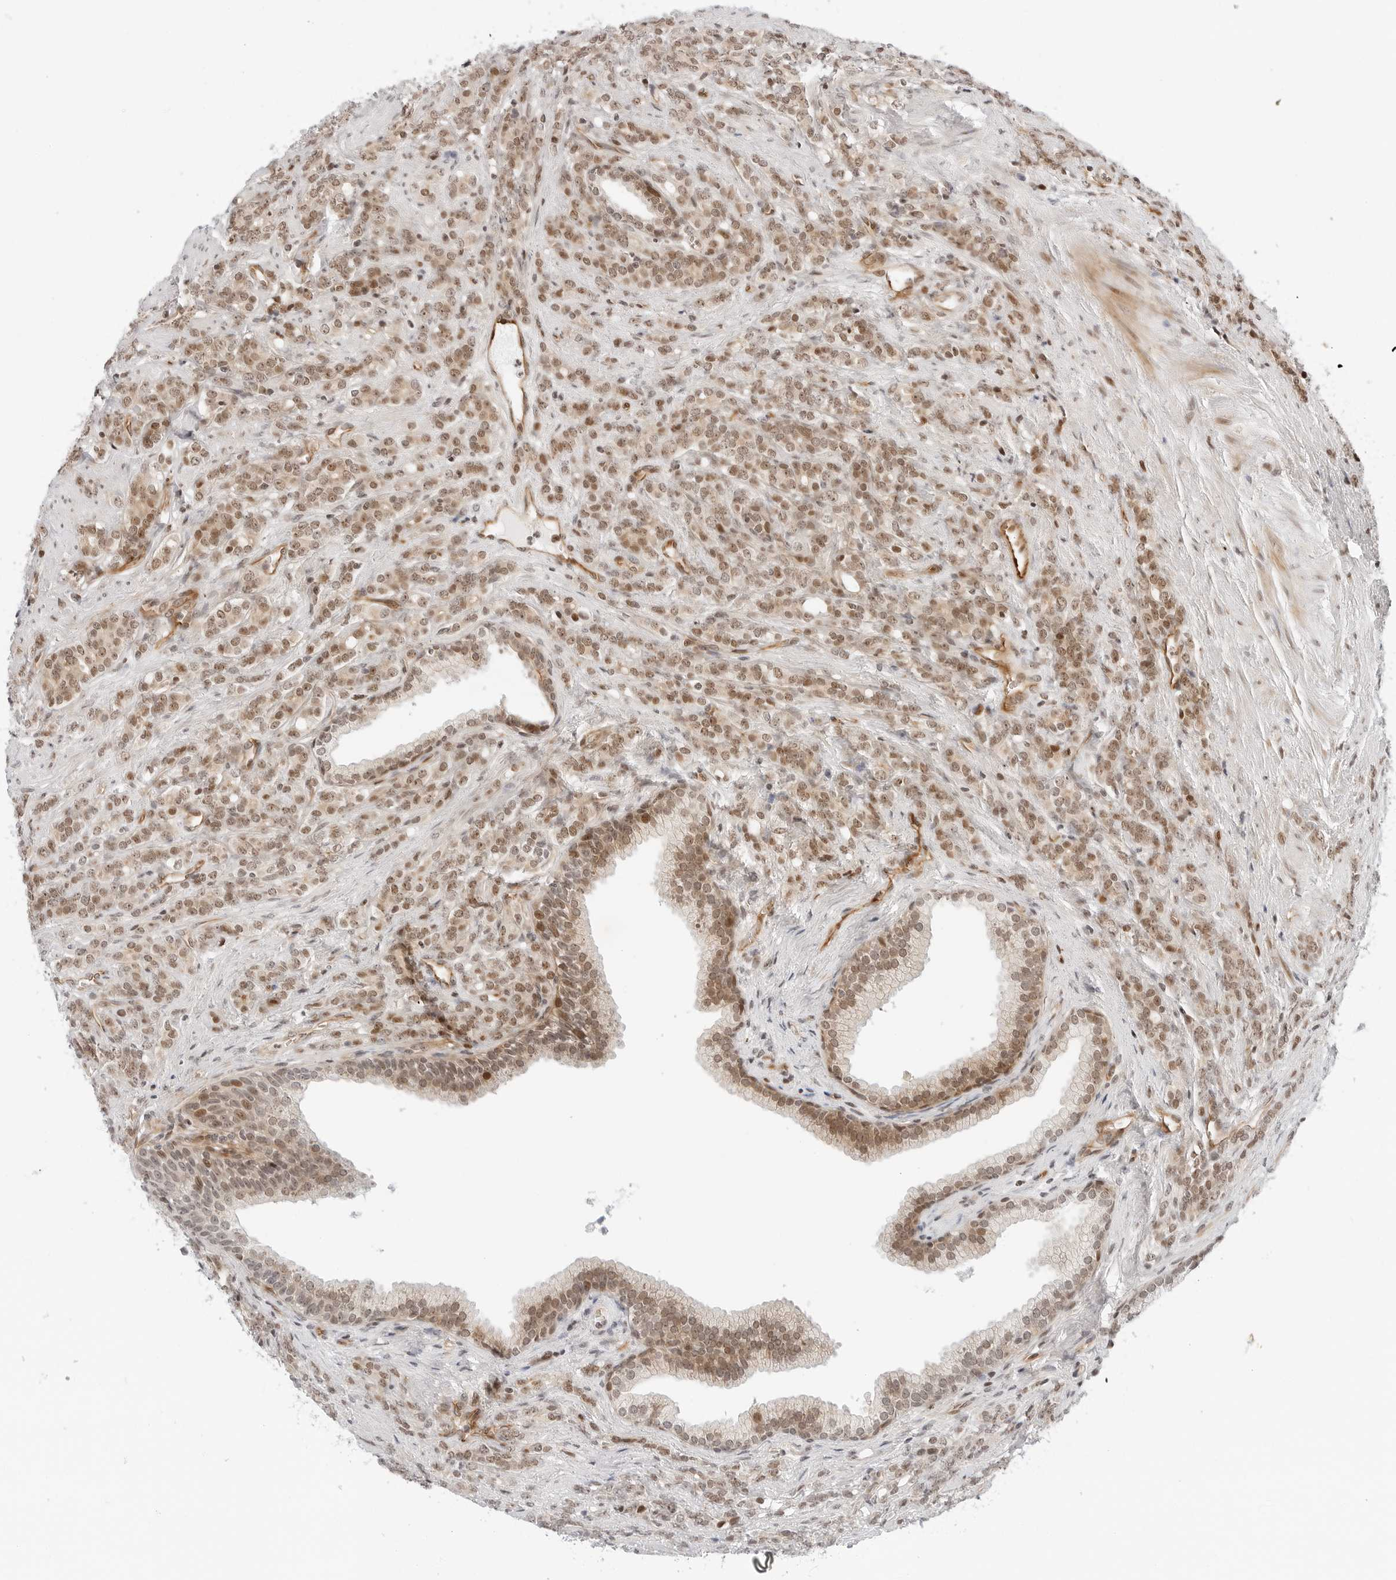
{"staining": {"intensity": "moderate", "quantity": ">75%", "location": "nuclear"}, "tissue": "prostate cancer", "cell_type": "Tumor cells", "image_type": "cancer", "snomed": [{"axis": "morphology", "description": "Adenocarcinoma, High grade"}, {"axis": "topography", "description": "Prostate"}], "caption": "Immunohistochemical staining of human prostate cancer (high-grade adenocarcinoma) displays moderate nuclear protein positivity in approximately >75% of tumor cells.", "gene": "ZNF613", "patient": {"sex": "male", "age": 62}}